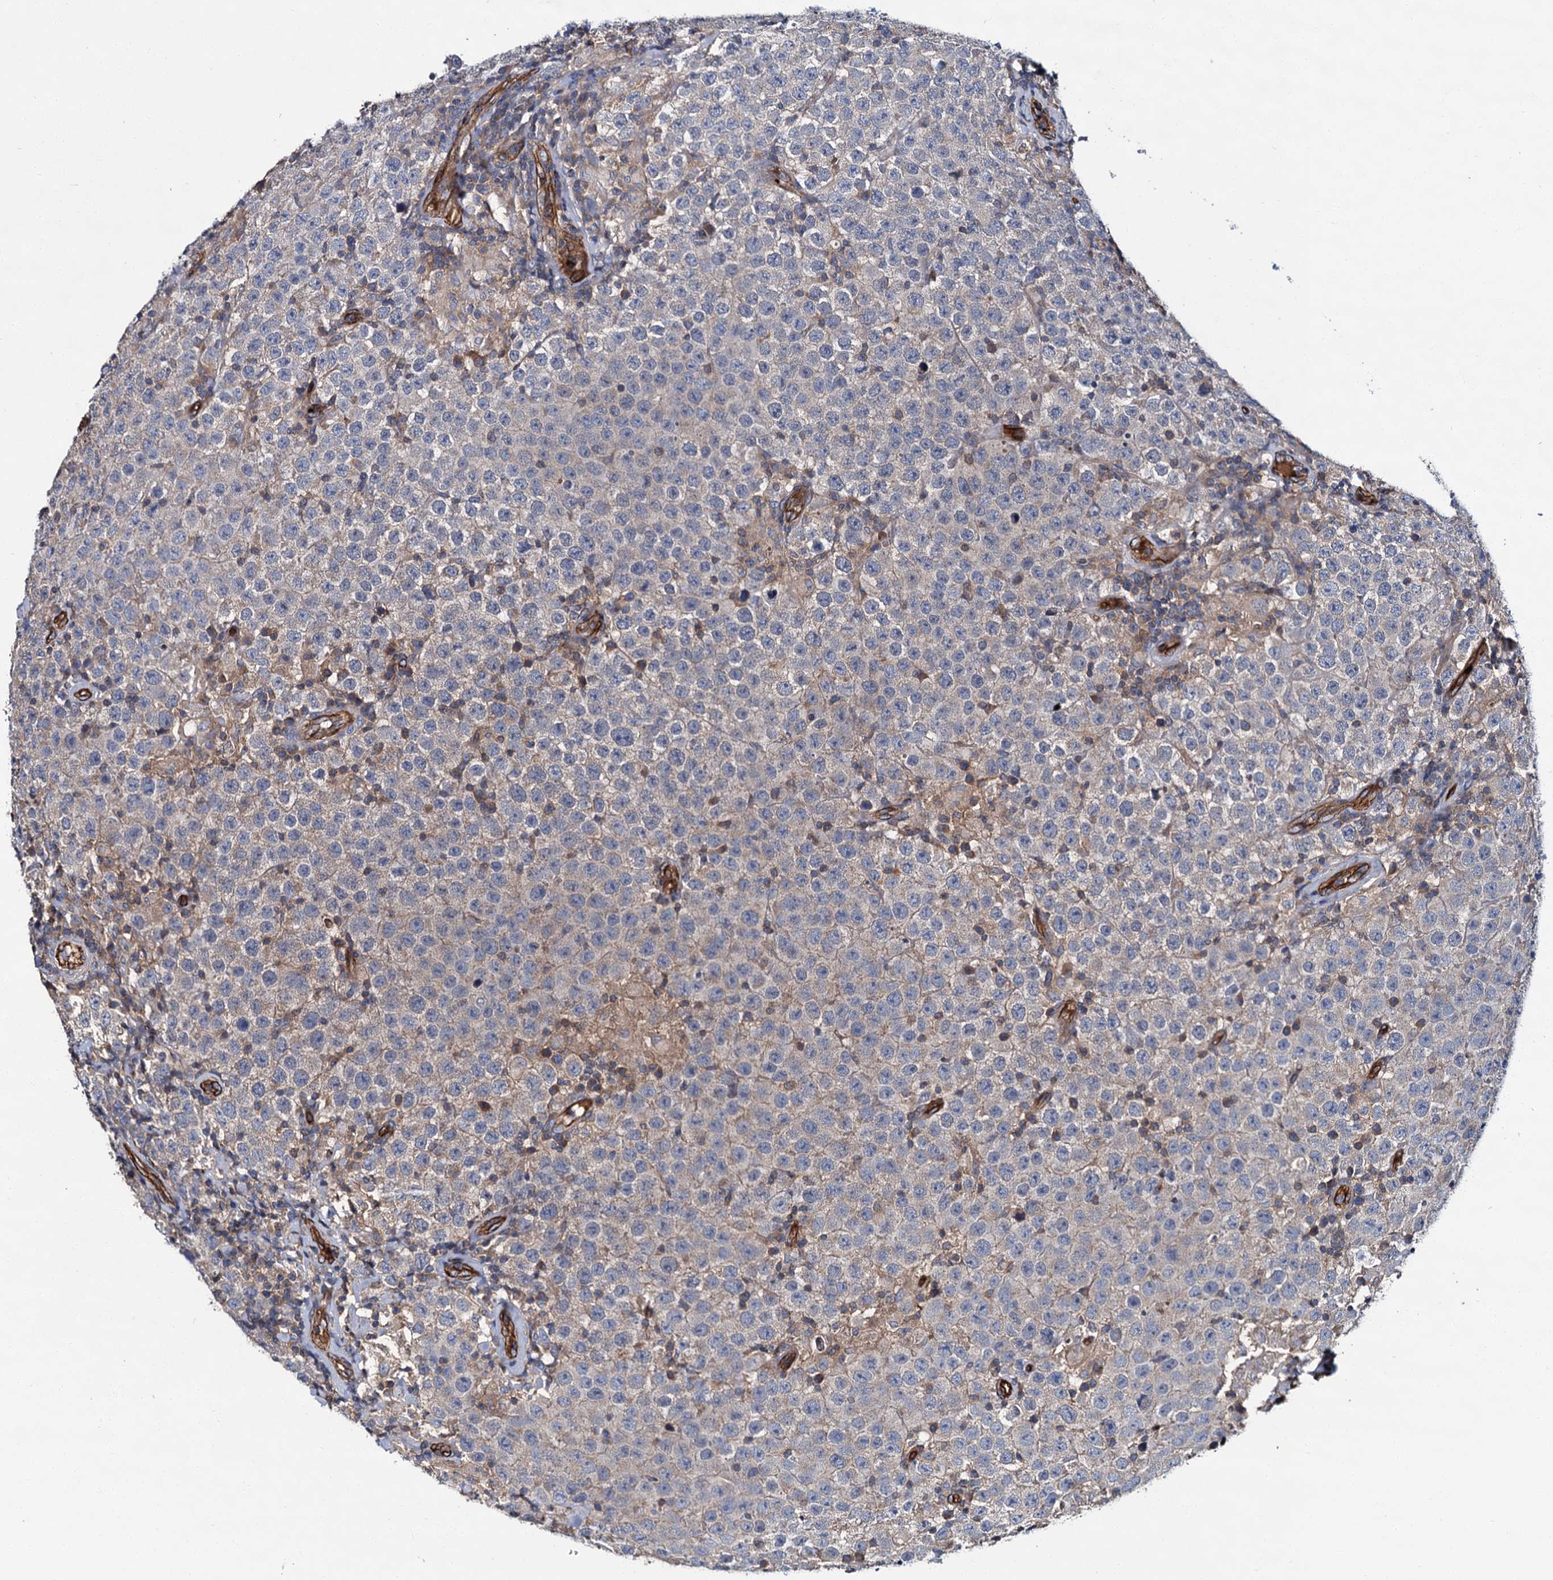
{"staining": {"intensity": "negative", "quantity": "none", "location": "none"}, "tissue": "testis cancer", "cell_type": "Tumor cells", "image_type": "cancer", "snomed": [{"axis": "morphology", "description": "Normal tissue, NOS"}, {"axis": "morphology", "description": "Urothelial carcinoma, High grade"}, {"axis": "morphology", "description": "Seminoma, NOS"}, {"axis": "morphology", "description": "Carcinoma, Embryonal, NOS"}, {"axis": "topography", "description": "Urinary bladder"}, {"axis": "topography", "description": "Testis"}], "caption": "Immunohistochemical staining of testis cancer (high-grade urothelial carcinoma) shows no significant positivity in tumor cells.", "gene": "CACNA1C", "patient": {"sex": "male", "age": 41}}